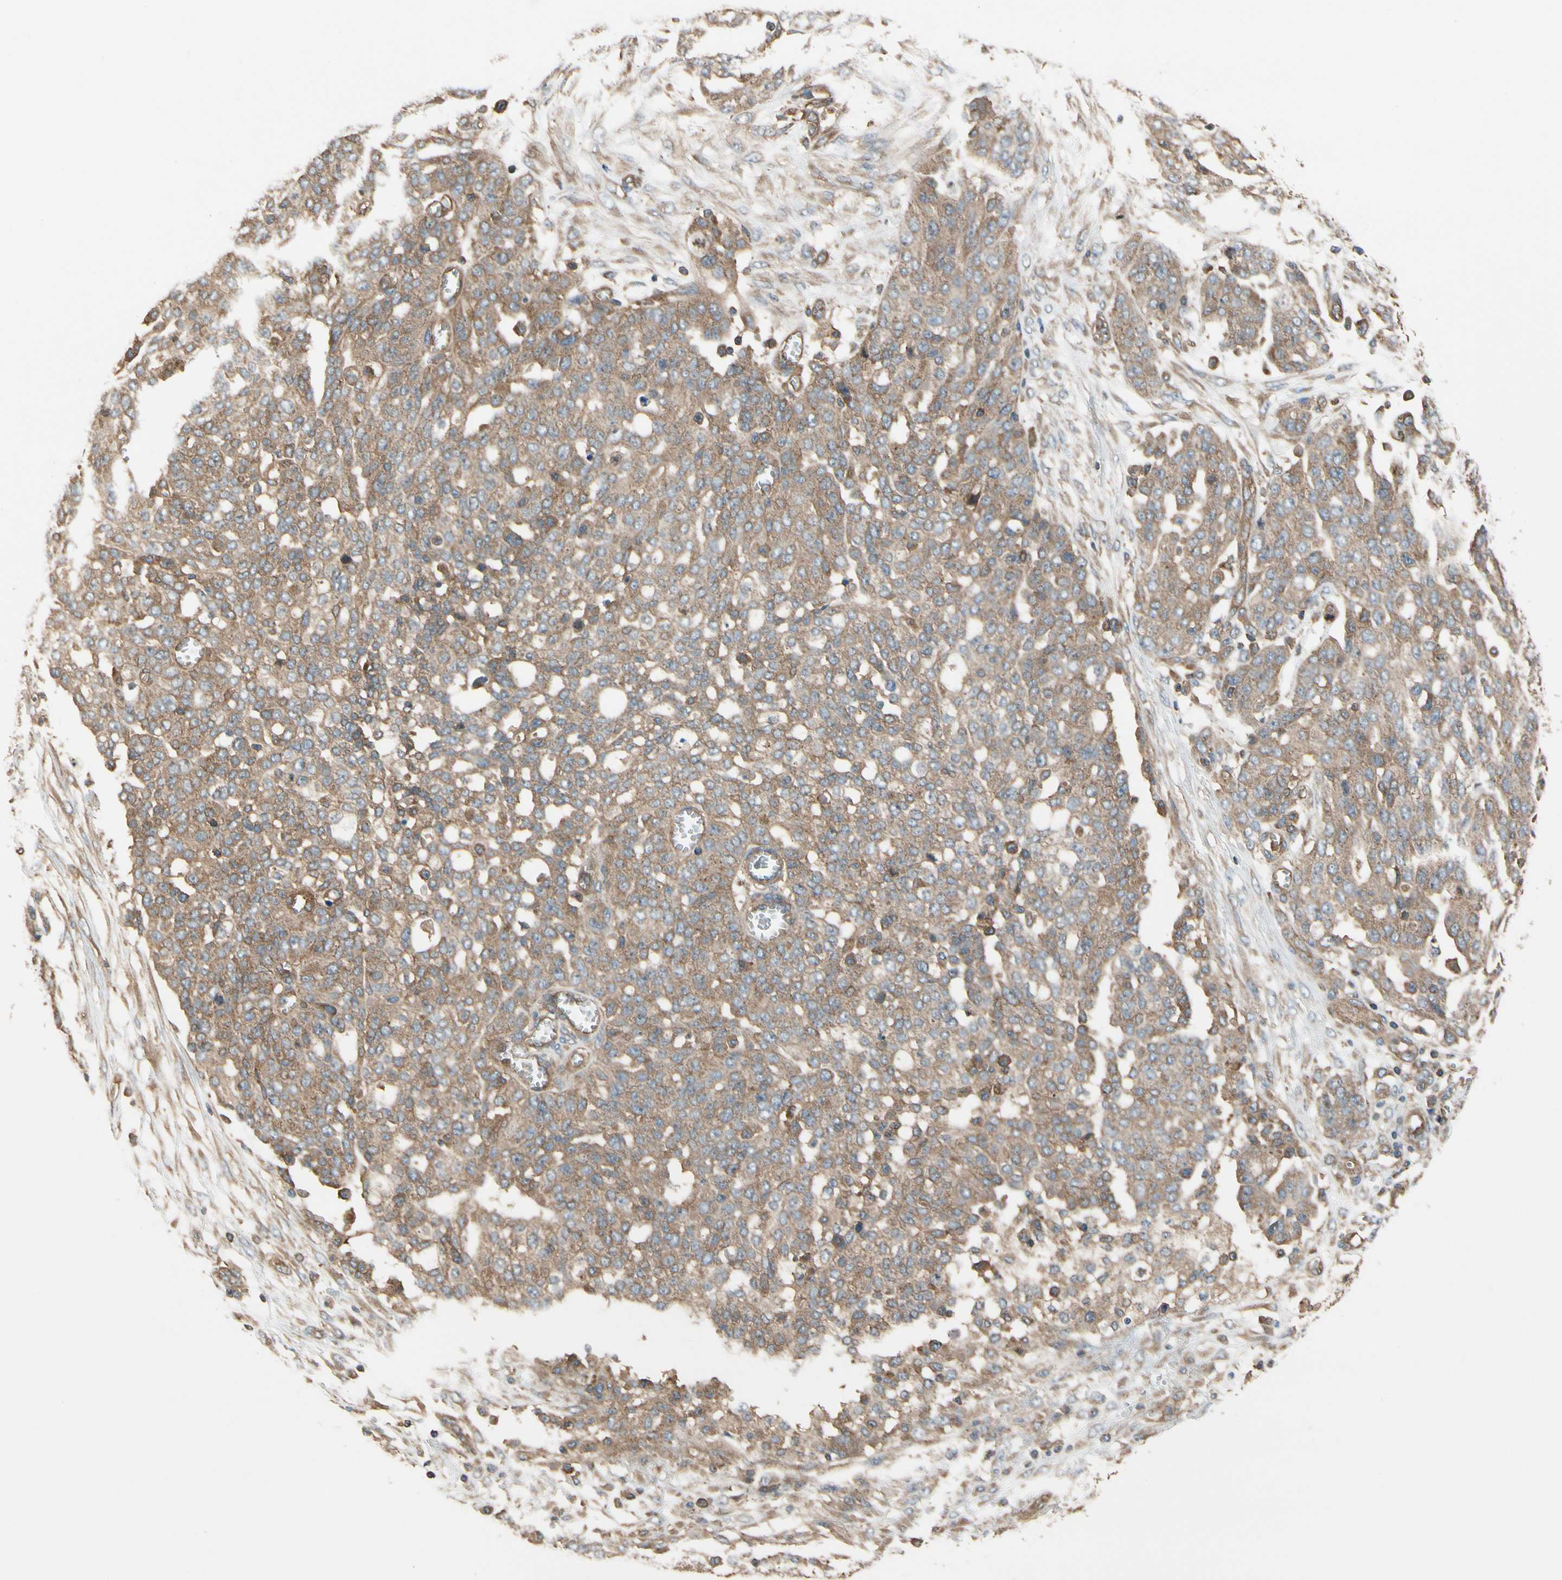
{"staining": {"intensity": "weak", "quantity": ">75%", "location": "cytoplasmic/membranous"}, "tissue": "ovarian cancer", "cell_type": "Tumor cells", "image_type": "cancer", "snomed": [{"axis": "morphology", "description": "Cystadenocarcinoma, serous, NOS"}, {"axis": "topography", "description": "Soft tissue"}, {"axis": "topography", "description": "Ovary"}], "caption": "Serous cystadenocarcinoma (ovarian) stained with immunohistochemistry (IHC) reveals weak cytoplasmic/membranous expression in approximately >75% of tumor cells.", "gene": "EPS15", "patient": {"sex": "female", "age": 57}}